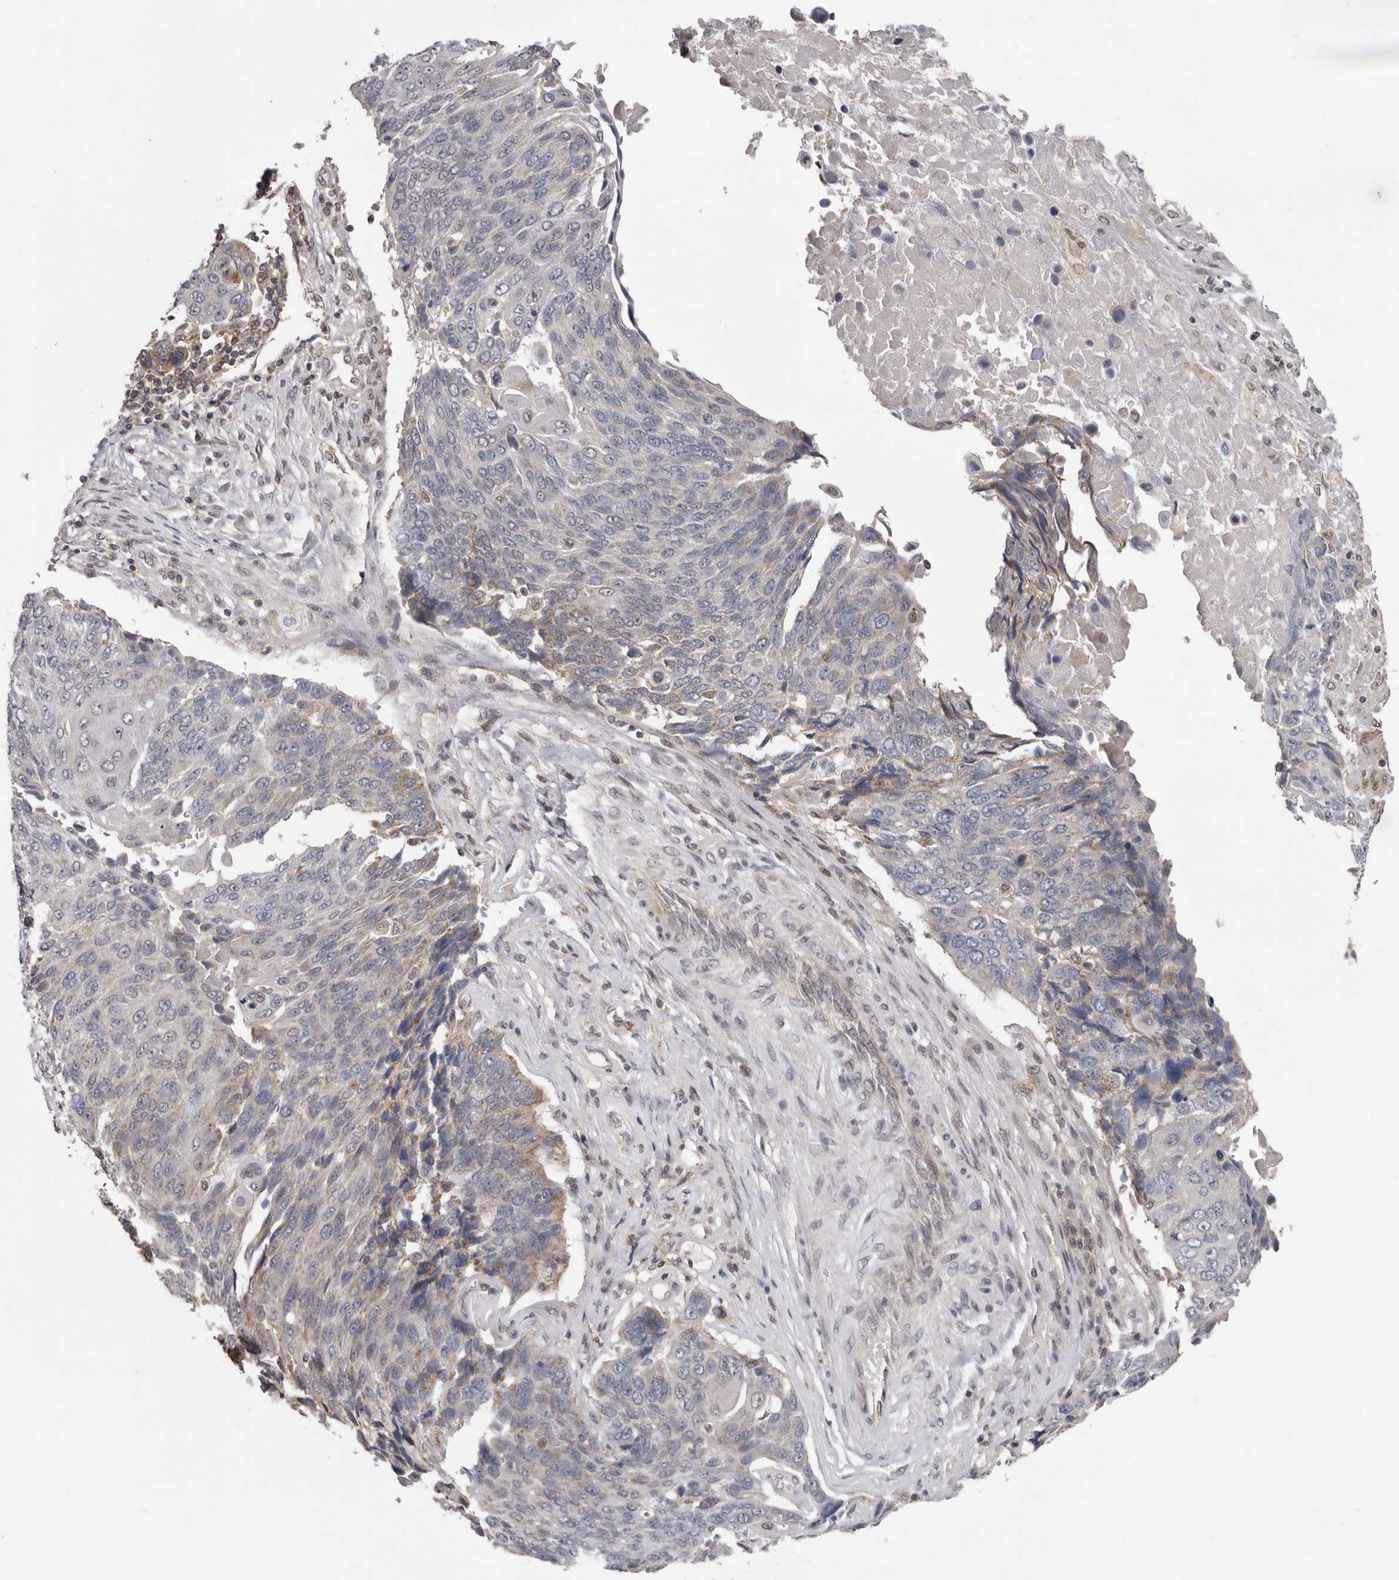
{"staining": {"intensity": "weak", "quantity": "<25%", "location": "cytoplasmic/membranous"}, "tissue": "lung cancer", "cell_type": "Tumor cells", "image_type": "cancer", "snomed": [{"axis": "morphology", "description": "Squamous cell carcinoma, NOS"}, {"axis": "topography", "description": "Lung"}], "caption": "Protein analysis of lung cancer exhibits no significant expression in tumor cells.", "gene": "MOGAT2", "patient": {"sex": "male", "age": 66}}